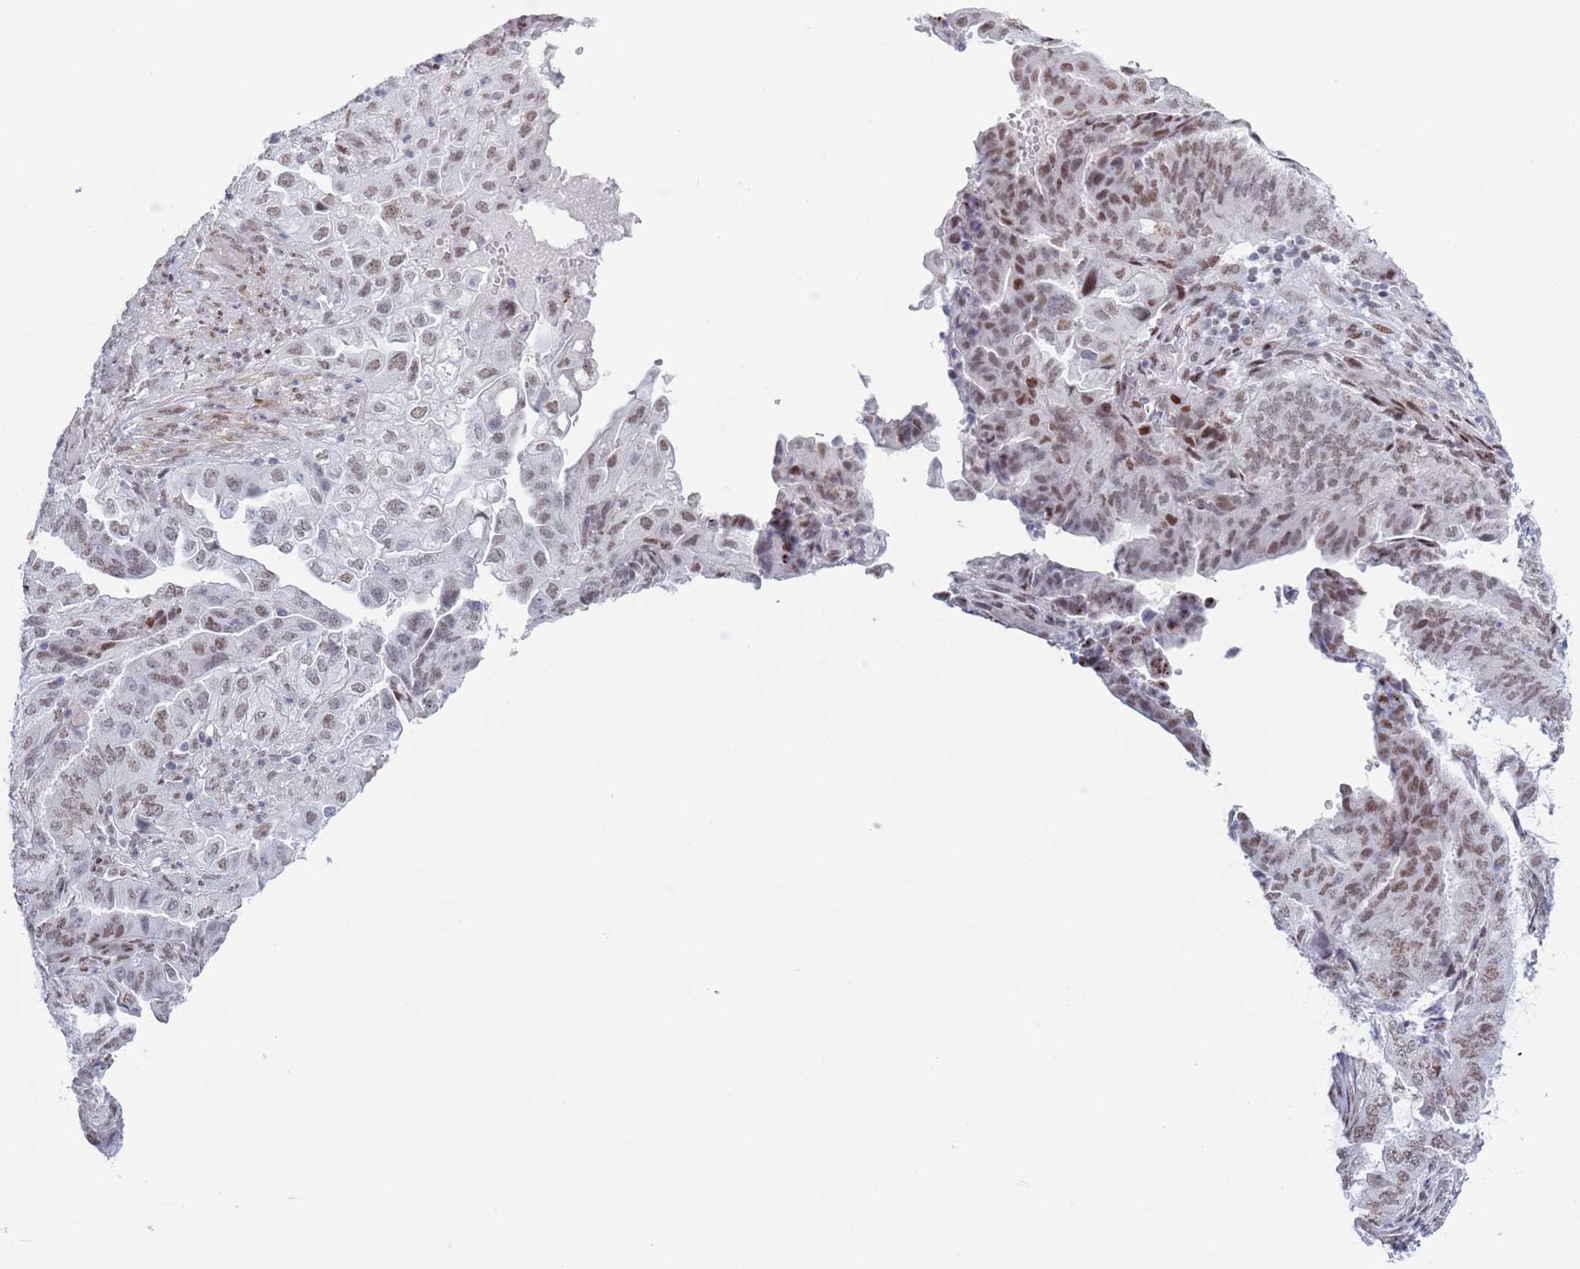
{"staining": {"intensity": "moderate", "quantity": ">75%", "location": "nuclear"}, "tissue": "endometrial cancer", "cell_type": "Tumor cells", "image_type": "cancer", "snomed": [{"axis": "morphology", "description": "Adenocarcinoma, NOS"}, {"axis": "topography", "description": "Endometrium"}], "caption": "DAB (3,3'-diaminobenzidine) immunohistochemical staining of human adenocarcinoma (endometrial) shows moderate nuclear protein positivity in approximately >75% of tumor cells. The staining is performed using DAB brown chromogen to label protein expression. The nuclei are counter-stained blue using hematoxylin.", "gene": "ZNF382", "patient": {"sex": "female", "age": 51}}